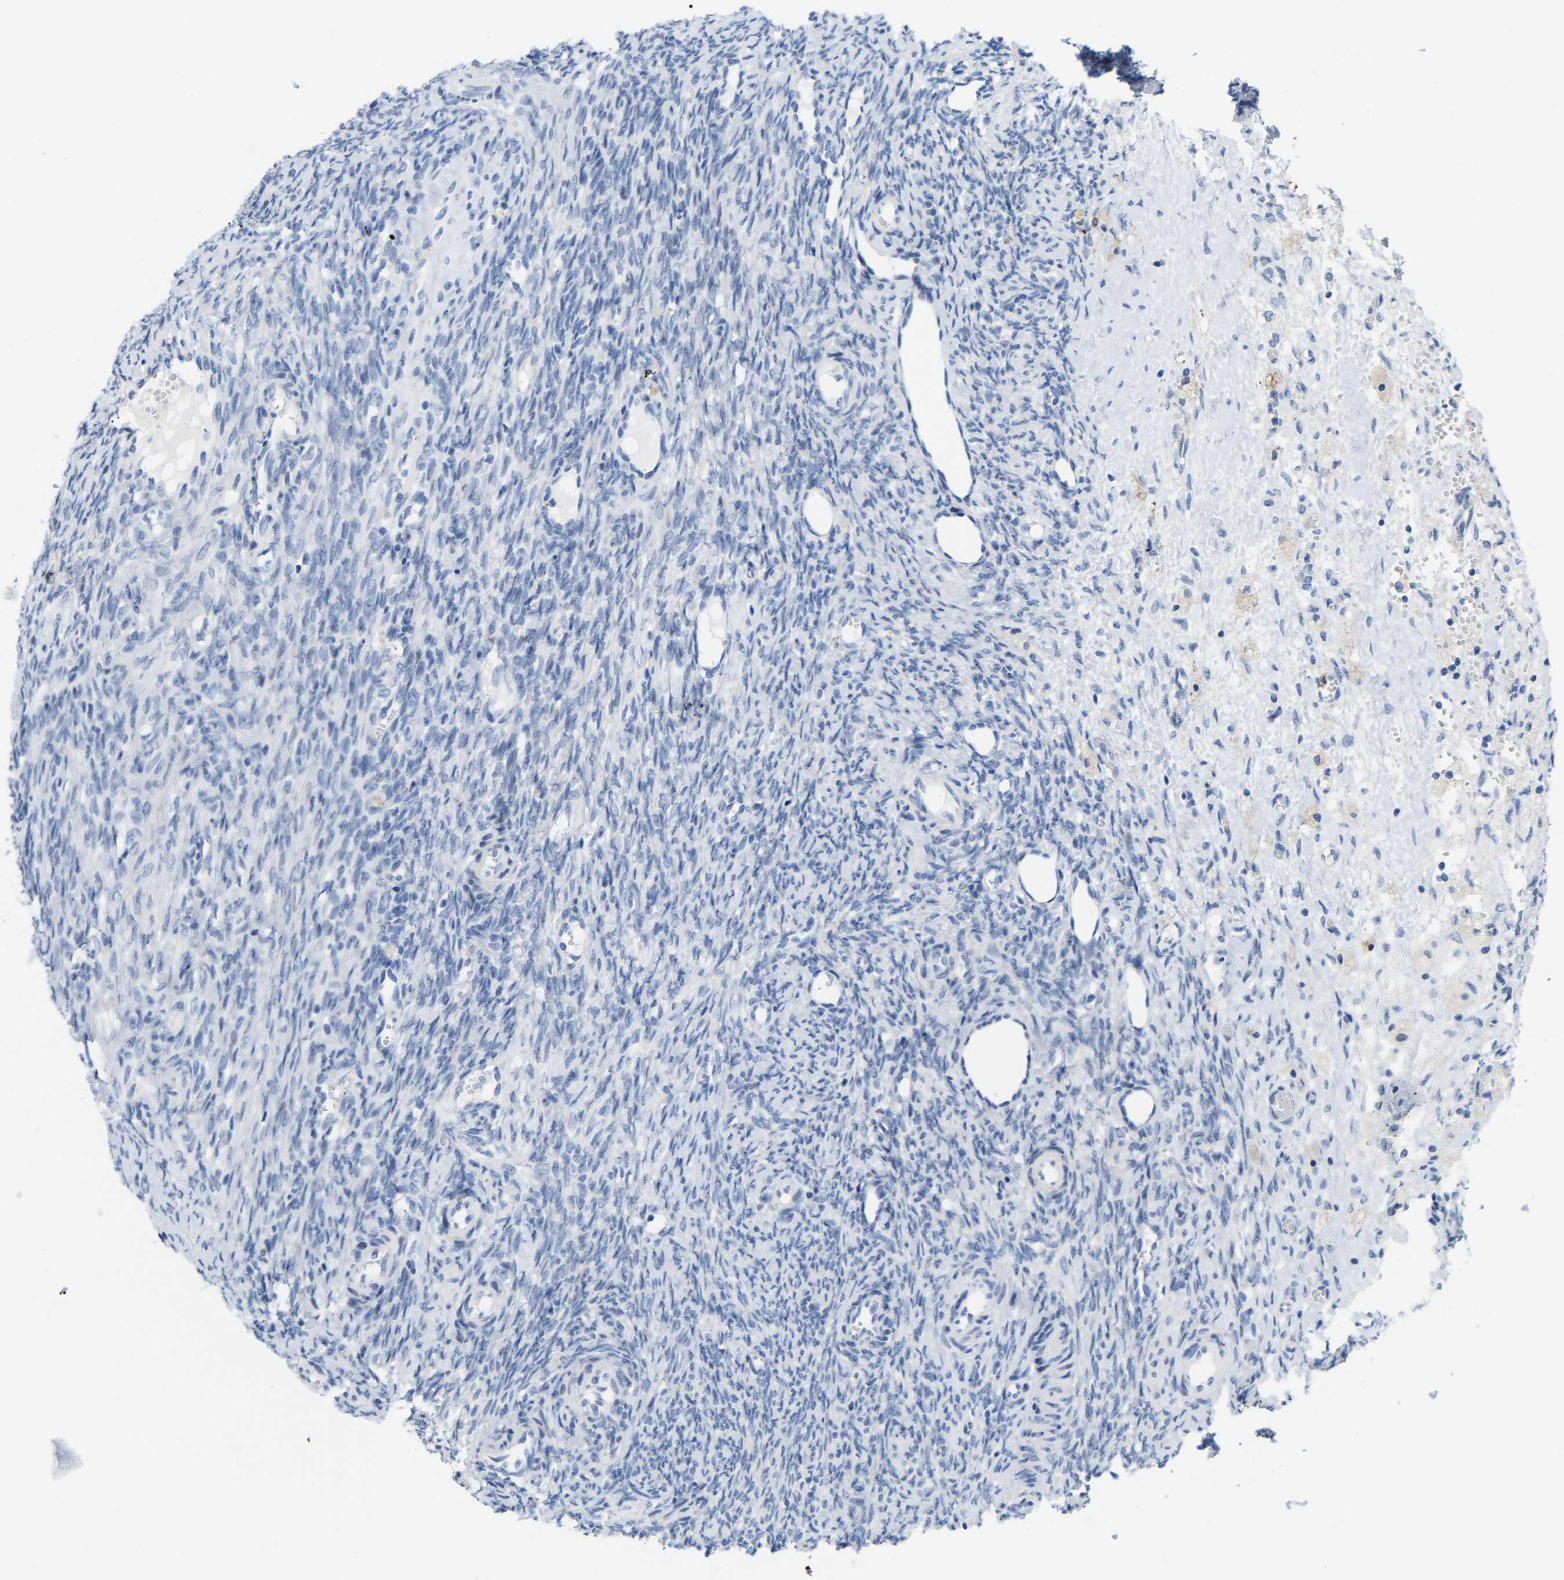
{"staining": {"intensity": "negative", "quantity": "none", "location": "none"}, "tissue": "ovary", "cell_type": "Follicle cells", "image_type": "normal", "snomed": [{"axis": "morphology", "description": "Normal tissue, NOS"}, {"axis": "topography", "description": "Ovary"}], "caption": "DAB (3,3'-diaminobenzidine) immunohistochemical staining of benign ovary demonstrates no significant expression in follicle cells.", "gene": "ABTB2", "patient": {"sex": "female", "age": 41}}